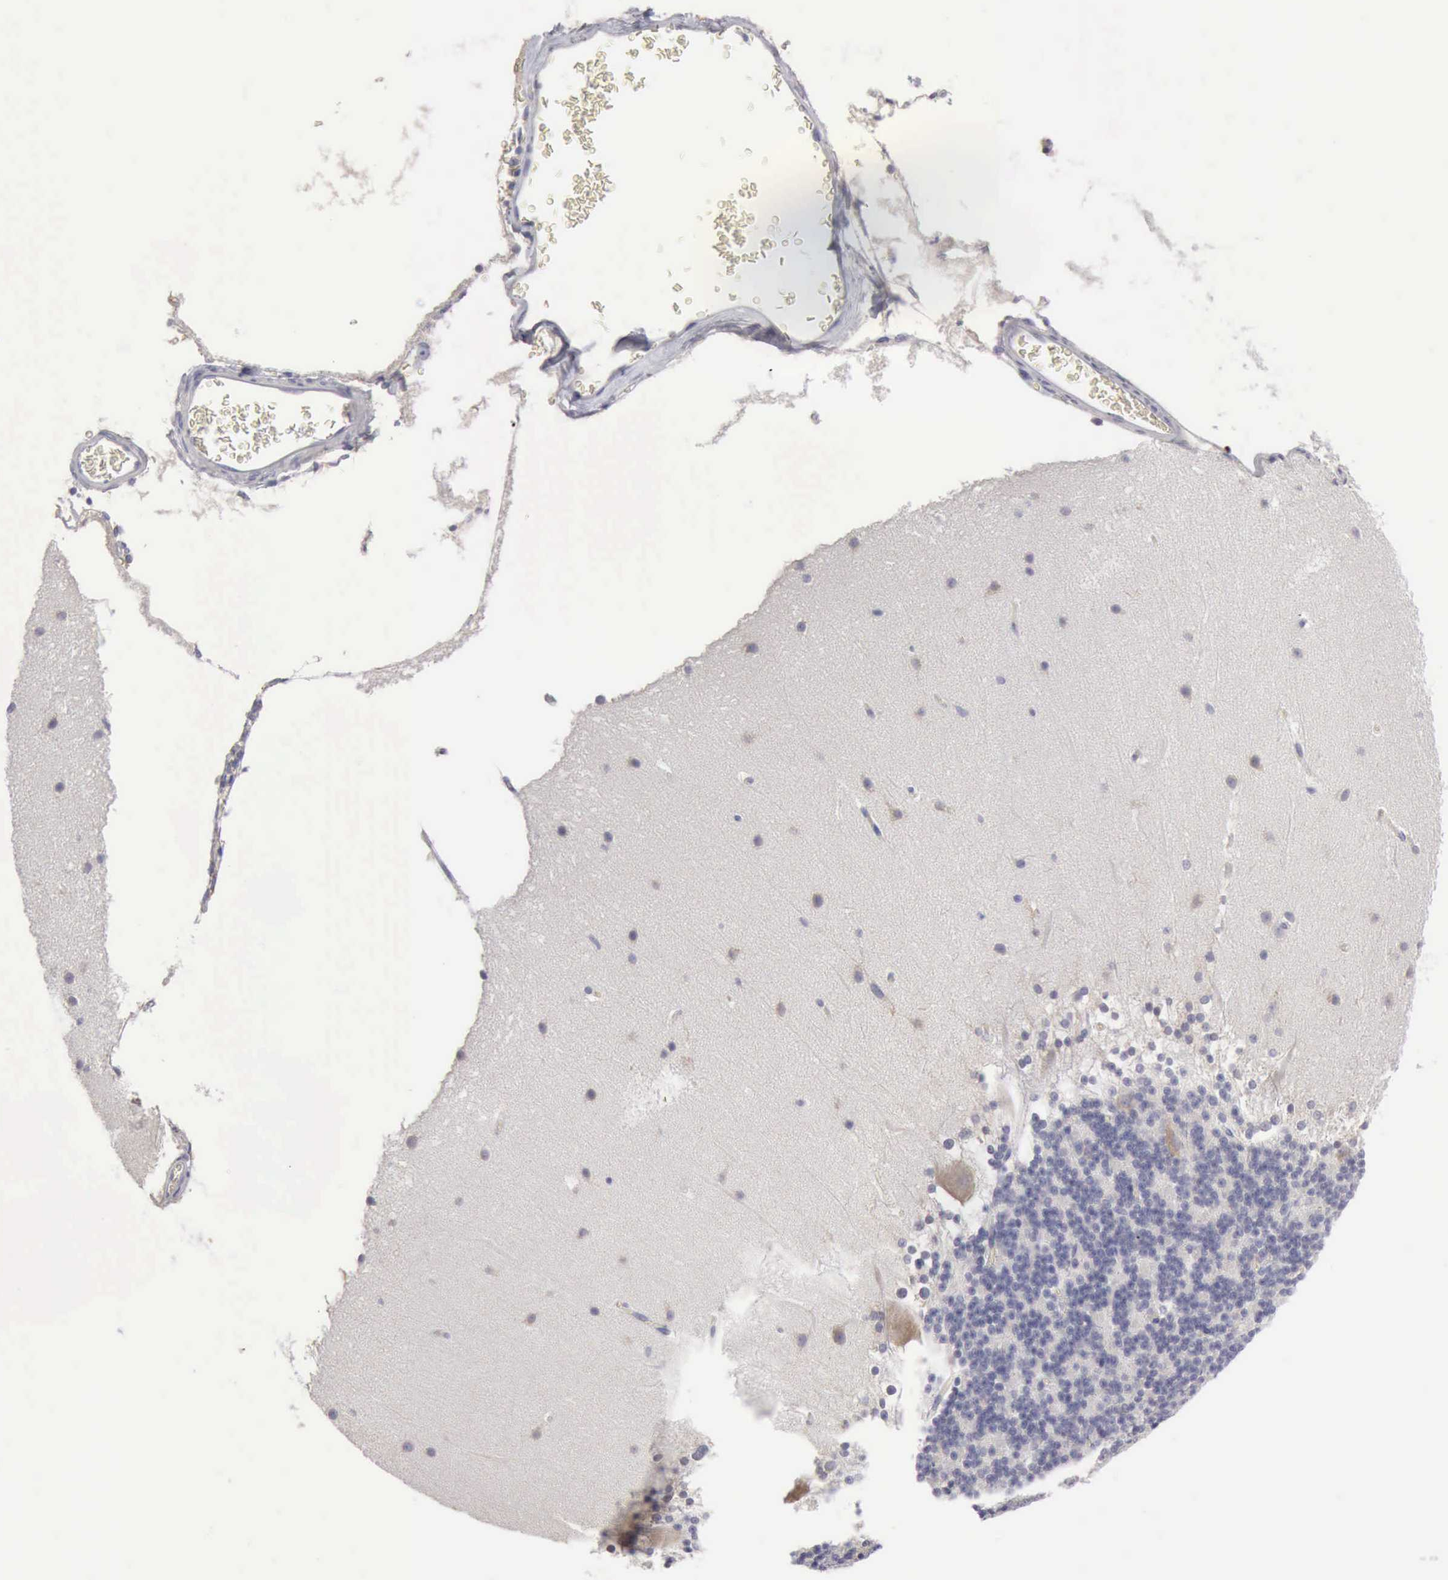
{"staining": {"intensity": "negative", "quantity": "none", "location": "none"}, "tissue": "cerebellum", "cell_type": "Cells in granular layer", "image_type": "normal", "snomed": [{"axis": "morphology", "description": "Normal tissue, NOS"}, {"axis": "topography", "description": "Cerebellum"}], "caption": "Immunohistochemical staining of benign cerebellum shows no significant staining in cells in granular layer.", "gene": "TXLNG", "patient": {"sex": "female", "age": 19}}